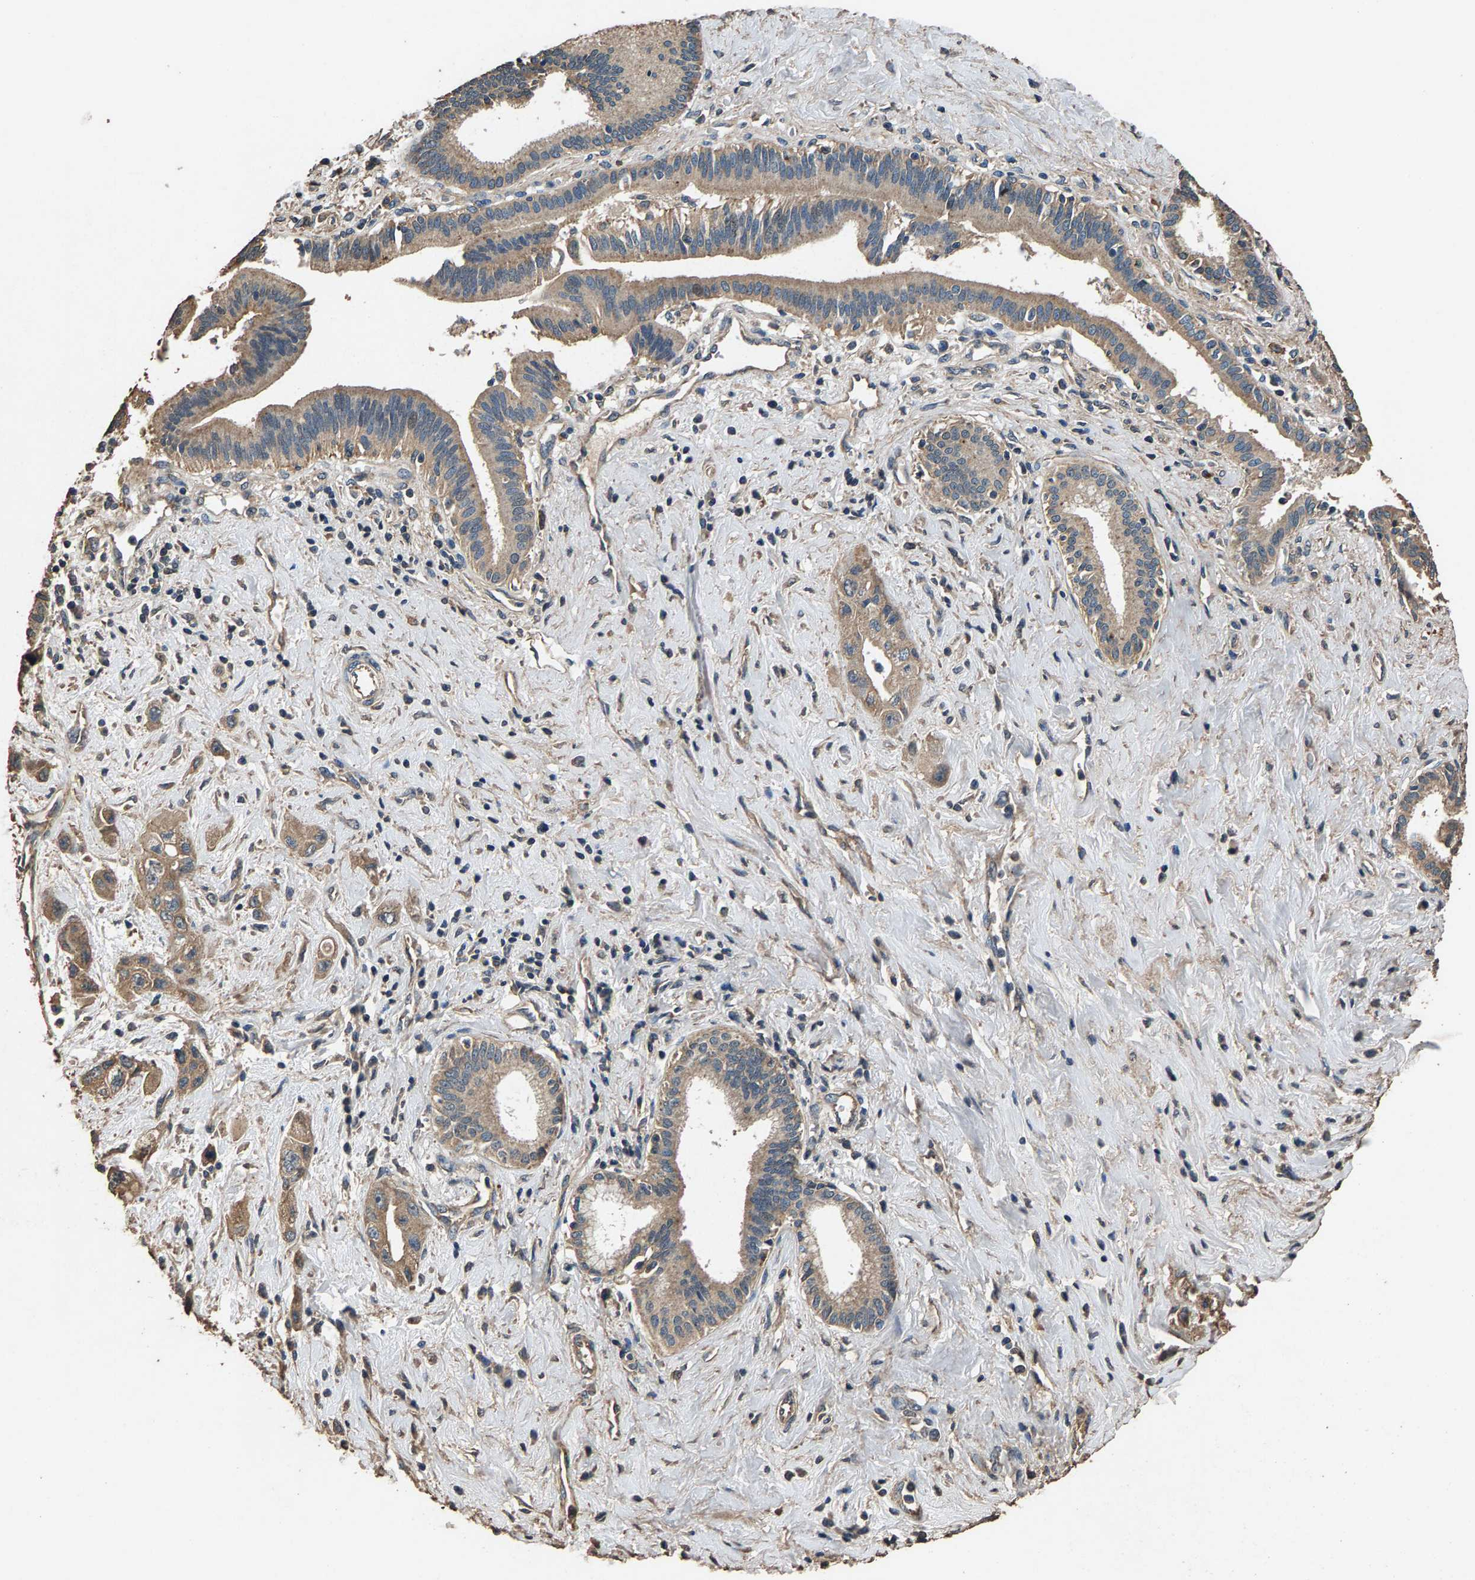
{"staining": {"intensity": "moderate", "quantity": ">75%", "location": "cytoplasmic/membranous"}, "tissue": "pancreatic cancer", "cell_type": "Tumor cells", "image_type": "cancer", "snomed": [{"axis": "morphology", "description": "Adenocarcinoma, NOS"}, {"axis": "topography", "description": "Pancreas"}], "caption": "Immunohistochemical staining of pancreatic adenocarcinoma demonstrates medium levels of moderate cytoplasmic/membranous protein staining in approximately >75% of tumor cells. The staining is performed using DAB brown chromogen to label protein expression. The nuclei are counter-stained blue using hematoxylin.", "gene": "MRPL27", "patient": {"sex": "female", "age": 66}}